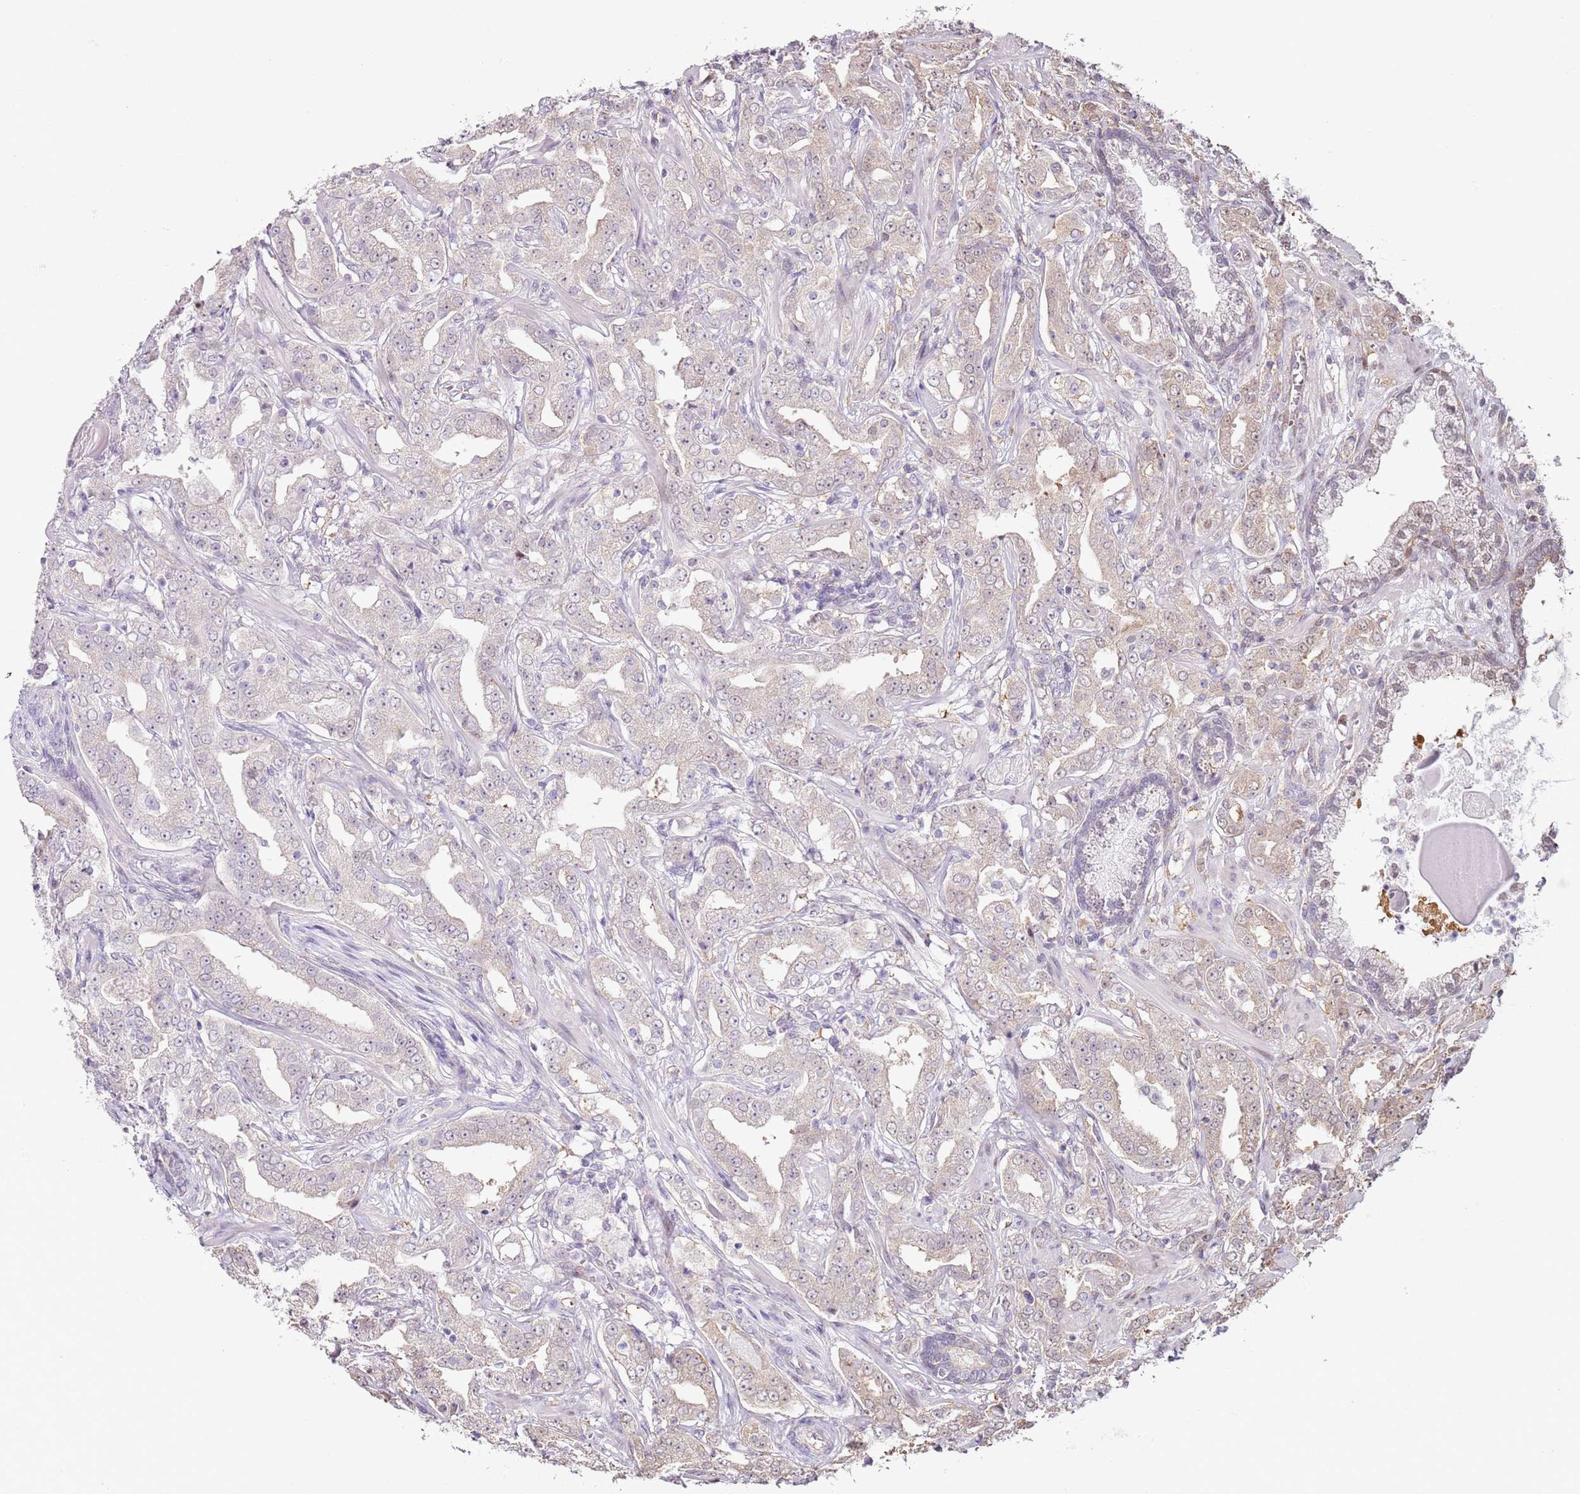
{"staining": {"intensity": "negative", "quantity": "none", "location": "none"}, "tissue": "prostate cancer", "cell_type": "Tumor cells", "image_type": "cancer", "snomed": [{"axis": "morphology", "description": "Adenocarcinoma, High grade"}, {"axis": "topography", "description": "Prostate"}], "caption": "DAB immunohistochemical staining of human adenocarcinoma (high-grade) (prostate) reveals no significant expression in tumor cells.", "gene": "PSMD4", "patient": {"sex": "male", "age": 63}}